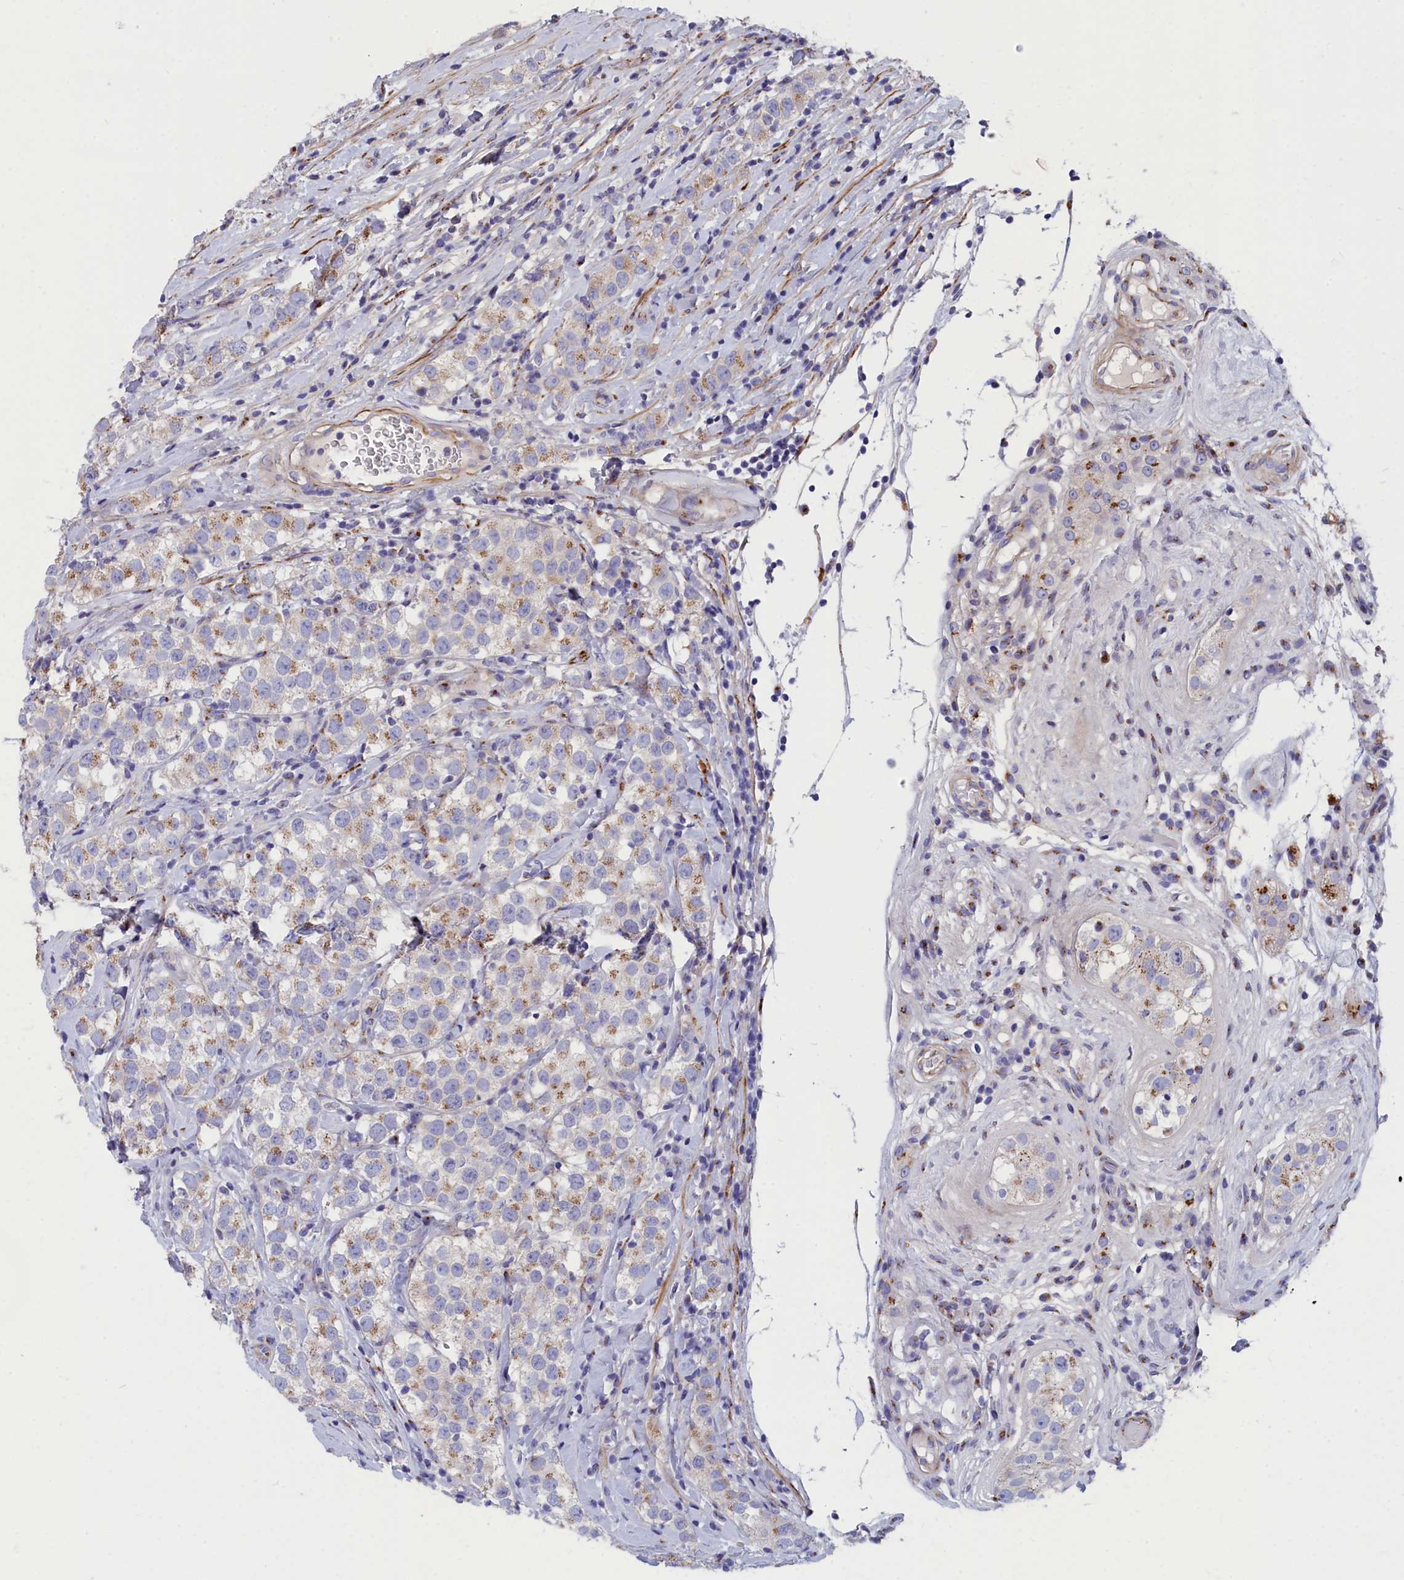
{"staining": {"intensity": "moderate", "quantity": "25%-75%", "location": "cytoplasmic/membranous"}, "tissue": "testis cancer", "cell_type": "Tumor cells", "image_type": "cancer", "snomed": [{"axis": "morphology", "description": "Seminoma, NOS"}, {"axis": "topography", "description": "Testis"}], "caption": "About 25%-75% of tumor cells in human testis cancer (seminoma) show moderate cytoplasmic/membranous protein staining as visualized by brown immunohistochemical staining.", "gene": "TUBGCP4", "patient": {"sex": "male", "age": 34}}